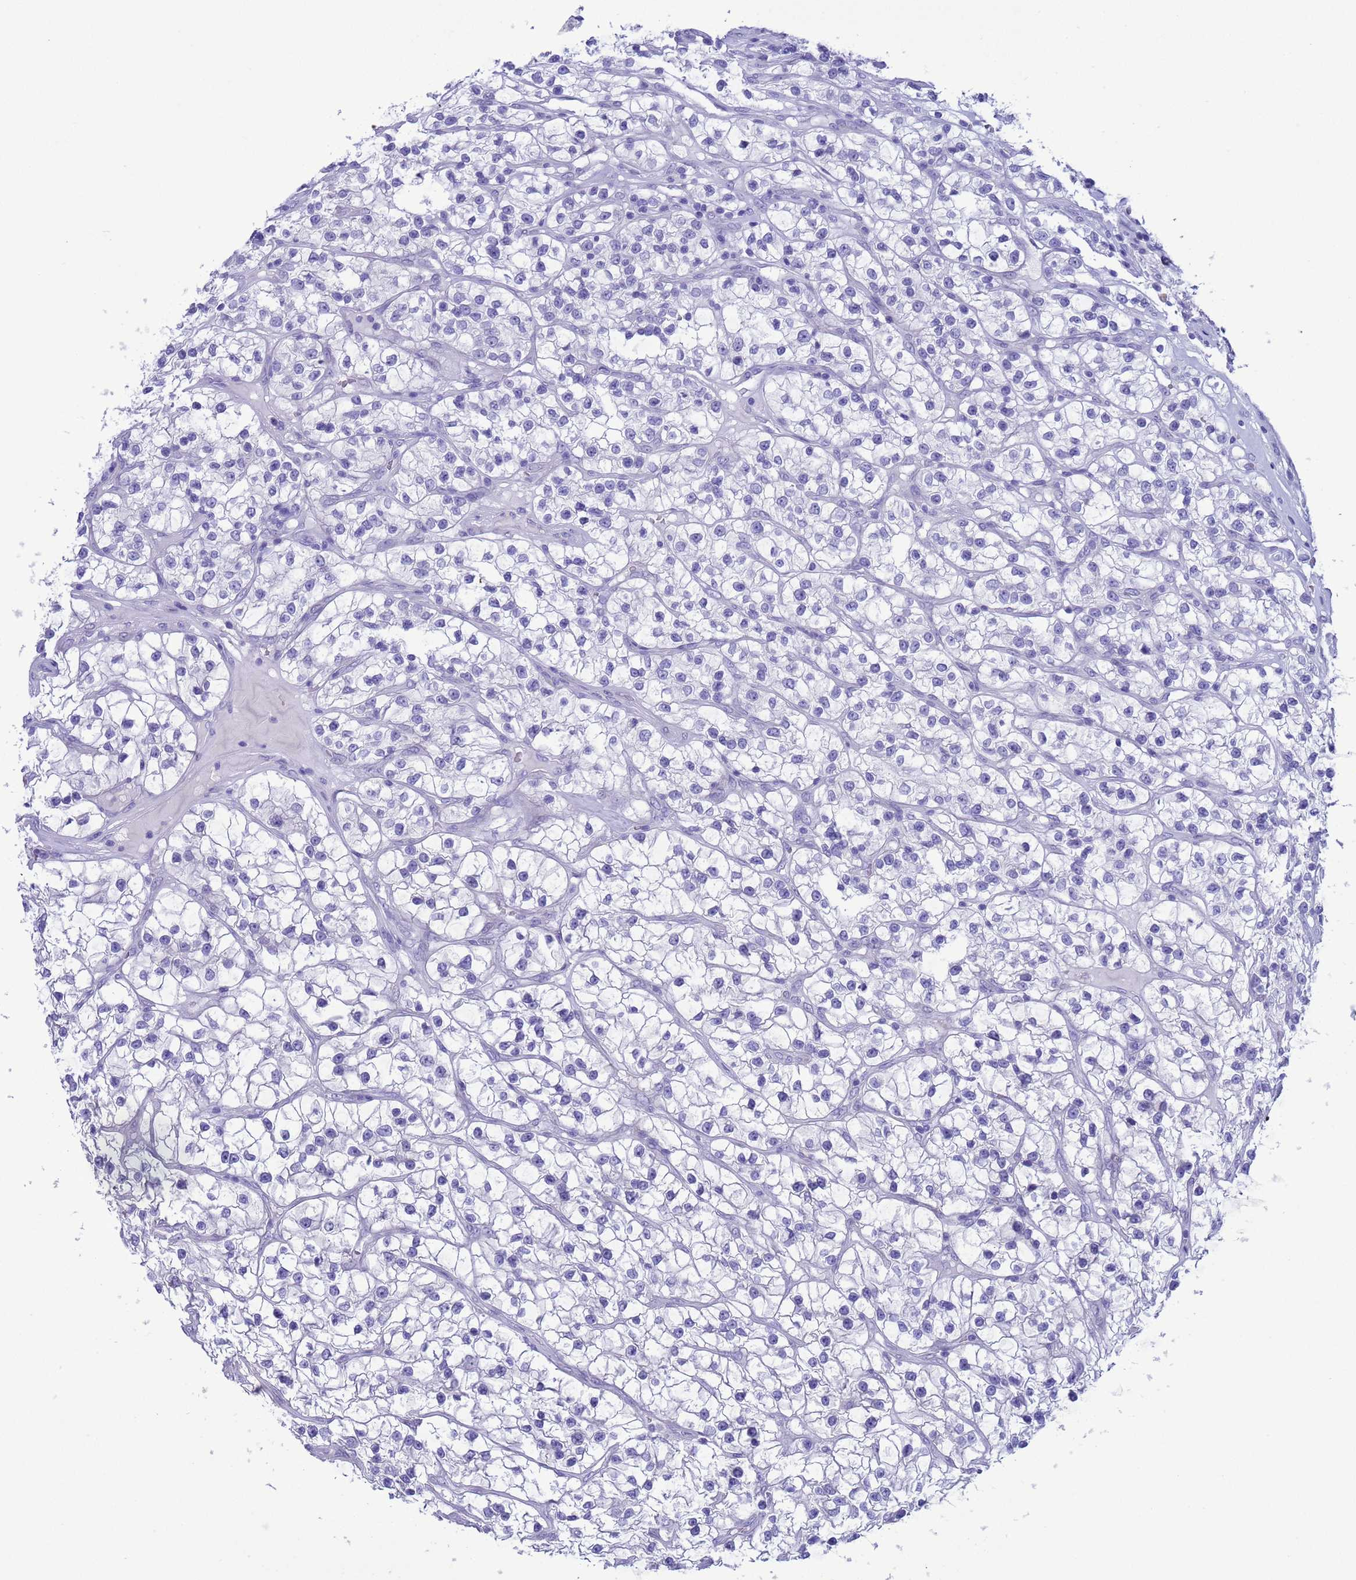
{"staining": {"intensity": "negative", "quantity": "none", "location": "none"}, "tissue": "renal cancer", "cell_type": "Tumor cells", "image_type": "cancer", "snomed": [{"axis": "morphology", "description": "Adenocarcinoma, NOS"}, {"axis": "topography", "description": "Kidney"}], "caption": "Adenocarcinoma (renal) was stained to show a protein in brown. There is no significant staining in tumor cells. The staining is performed using DAB (3,3'-diaminobenzidine) brown chromogen with nuclei counter-stained in using hematoxylin.", "gene": "GSTM1", "patient": {"sex": "female", "age": 57}}